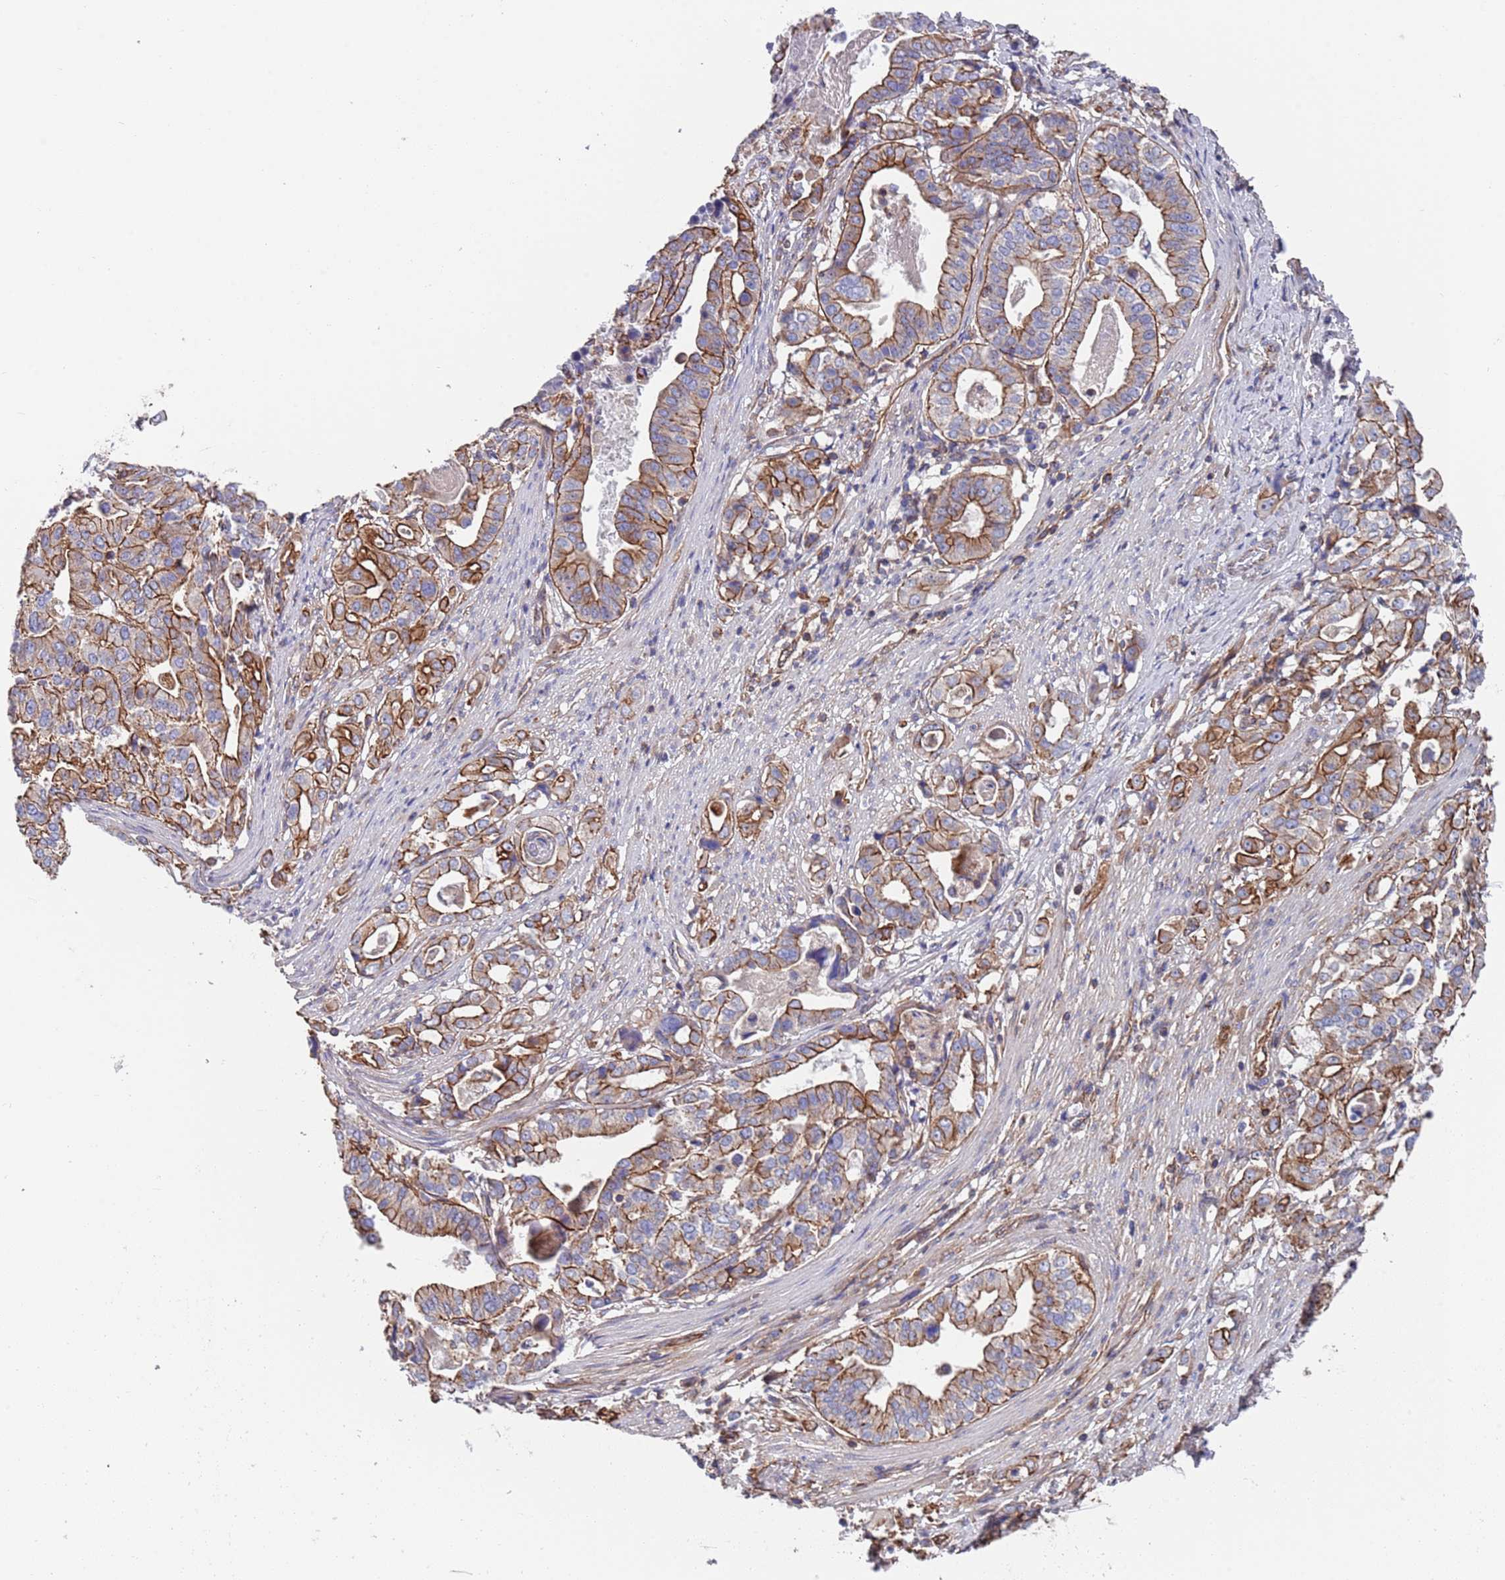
{"staining": {"intensity": "moderate", "quantity": ">75%", "location": "cytoplasmic/membranous"}, "tissue": "stomach cancer", "cell_type": "Tumor cells", "image_type": "cancer", "snomed": [{"axis": "morphology", "description": "Adenocarcinoma, NOS"}, {"axis": "topography", "description": "Stomach"}], "caption": "Tumor cells reveal medium levels of moderate cytoplasmic/membranous staining in approximately >75% of cells in human stomach cancer (adenocarcinoma).", "gene": "JAKMIP2", "patient": {"sex": "male", "age": 48}}